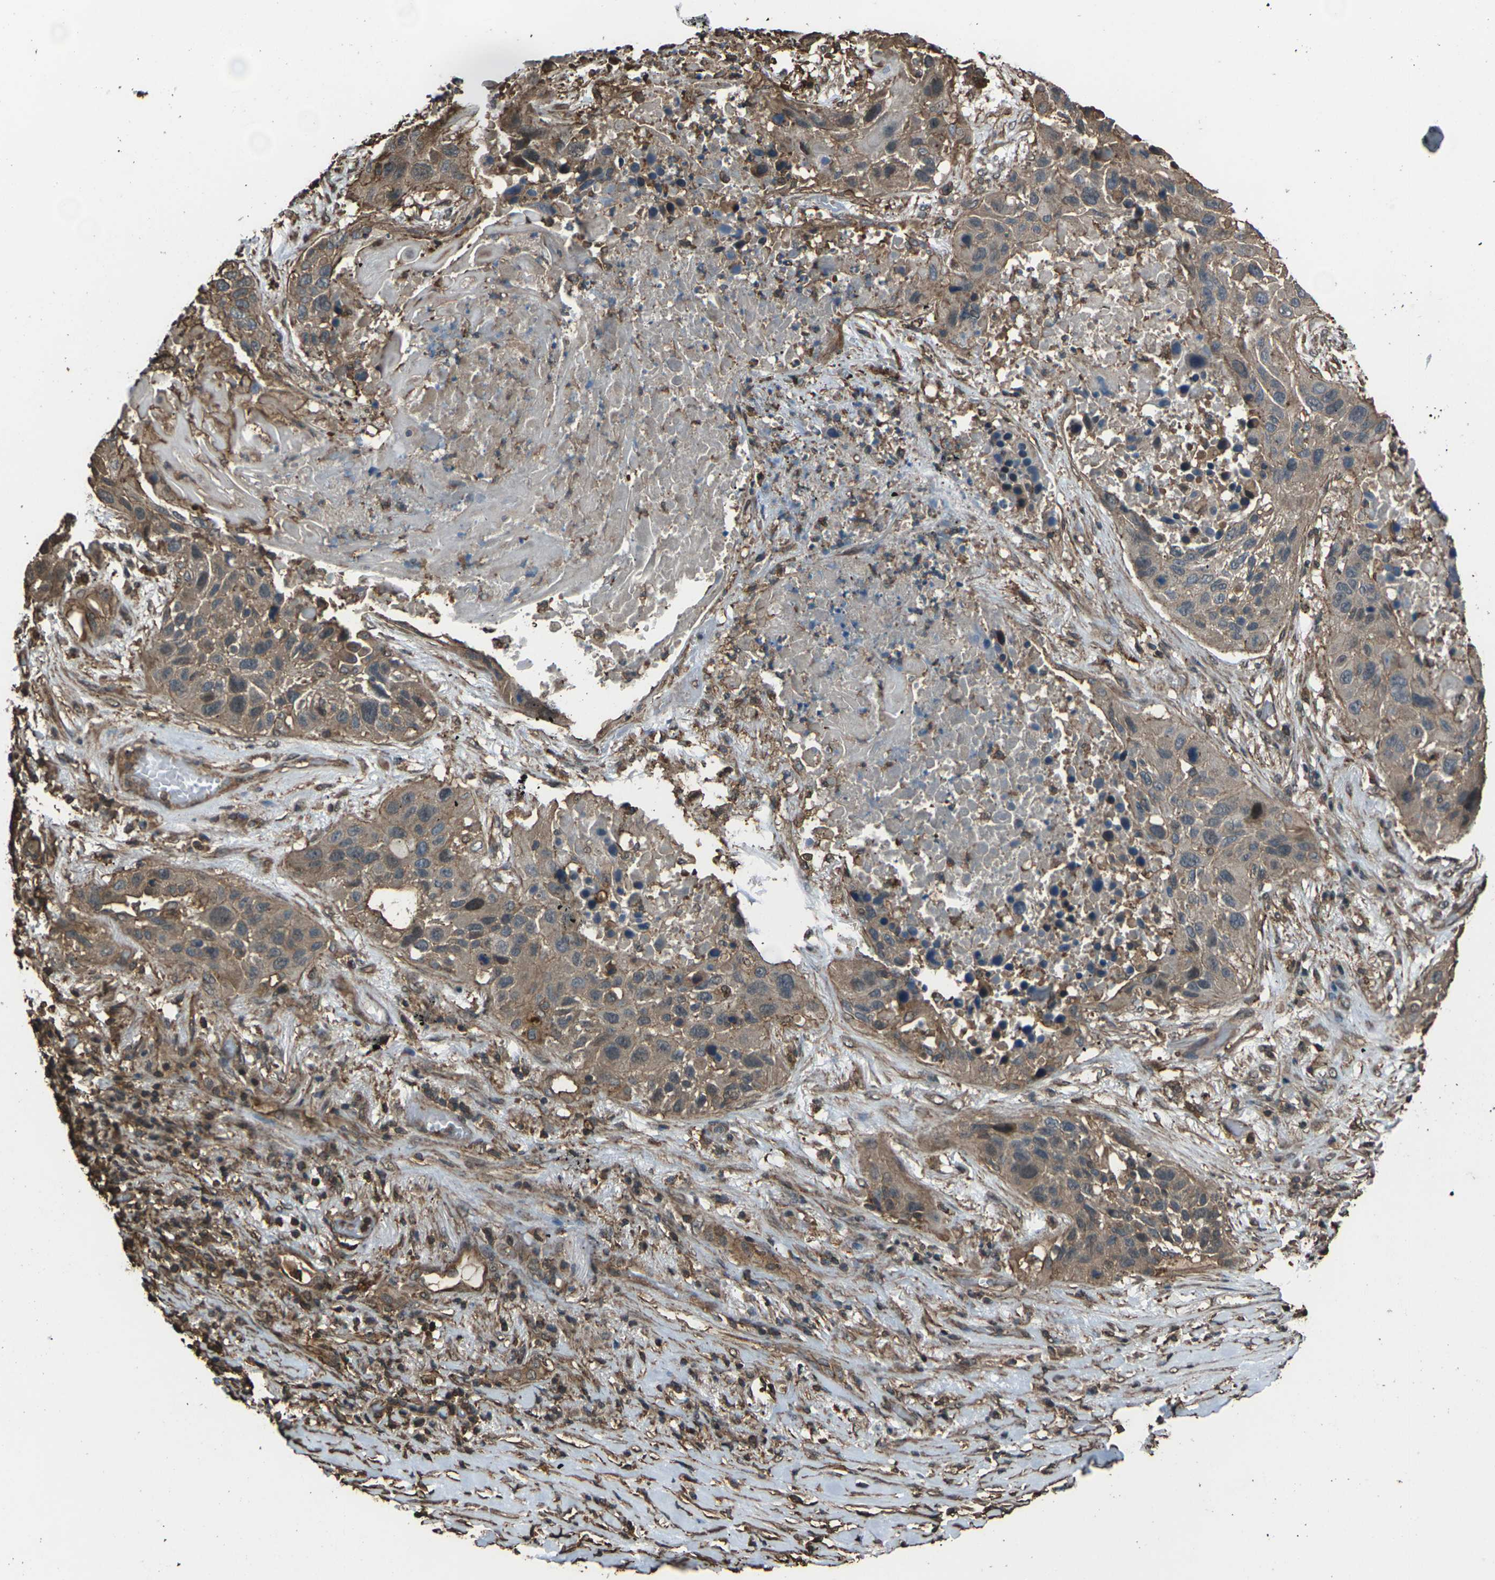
{"staining": {"intensity": "moderate", "quantity": ">75%", "location": "cytoplasmic/membranous"}, "tissue": "lung cancer", "cell_type": "Tumor cells", "image_type": "cancer", "snomed": [{"axis": "morphology", "description": "Squamous cell carcinoma, NOS"}, {"axis": "topography", "description": "Lung"}], "caption": "Tumor cells reveal medium levels of moderate cytoplasmic/membranous expression in approximately >75% of cells in lung cancer (squamous cell carcinoma). (DAB IHC with brightfield microscopy, high magnification).", "gene": "DHPS", "patient": {"sex": "male", "age": 57}}